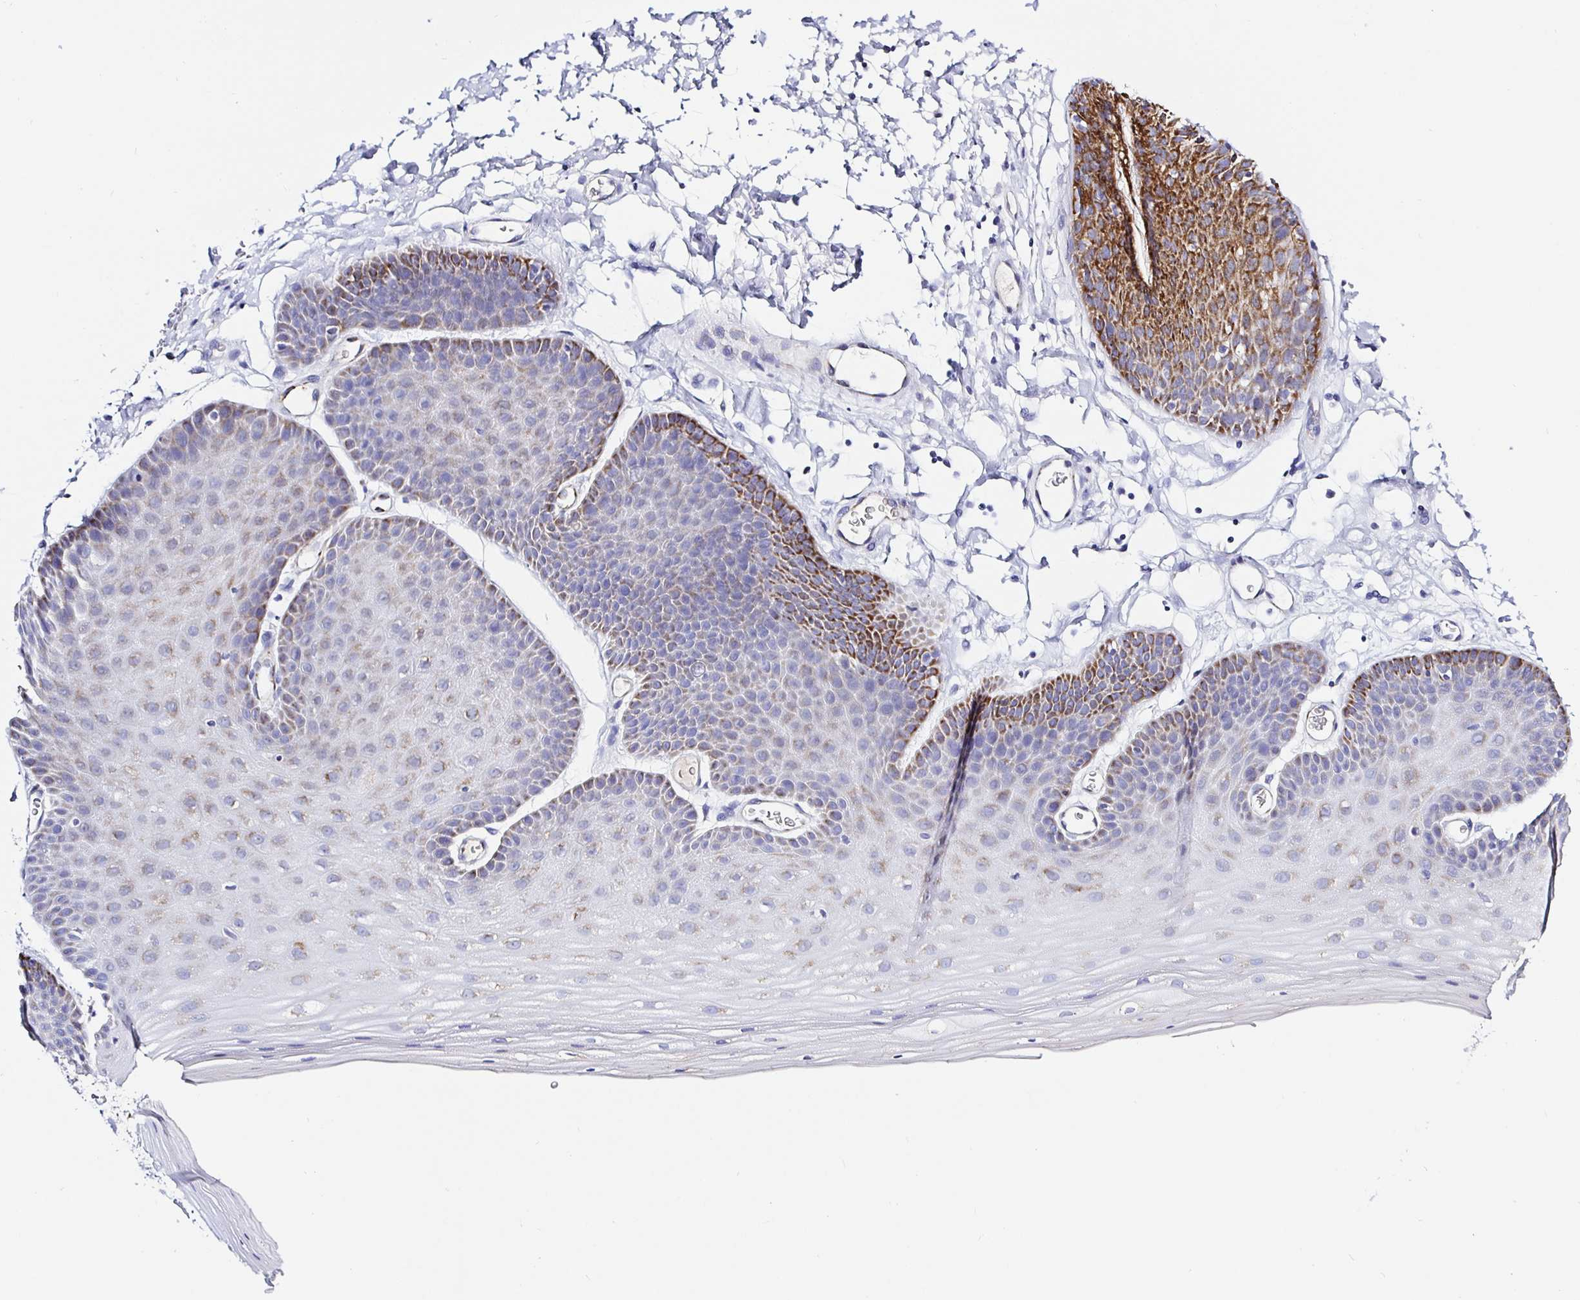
{"staining": {"intensity": "moderate", "quantity": "25%-75%", "location": "cytoplasmic/membranous"}, "tissue": "skin", "cell_type": "Epidermal cells", "image_type": "normal", "snomed": [{"axis": "morphology", "description": "Normal tissue, NOS"}, {"axis": "topography", "description": "Anal"}], "caption": "A photomicrograph showing moderate cytoplasmic/membranous staining in about 25%-75% of epidermal cells in normal skin, as visualized by brown immunohistochemical staining.", "gene": "MAOA", "patient": {"sex": "male", "age": 53}}